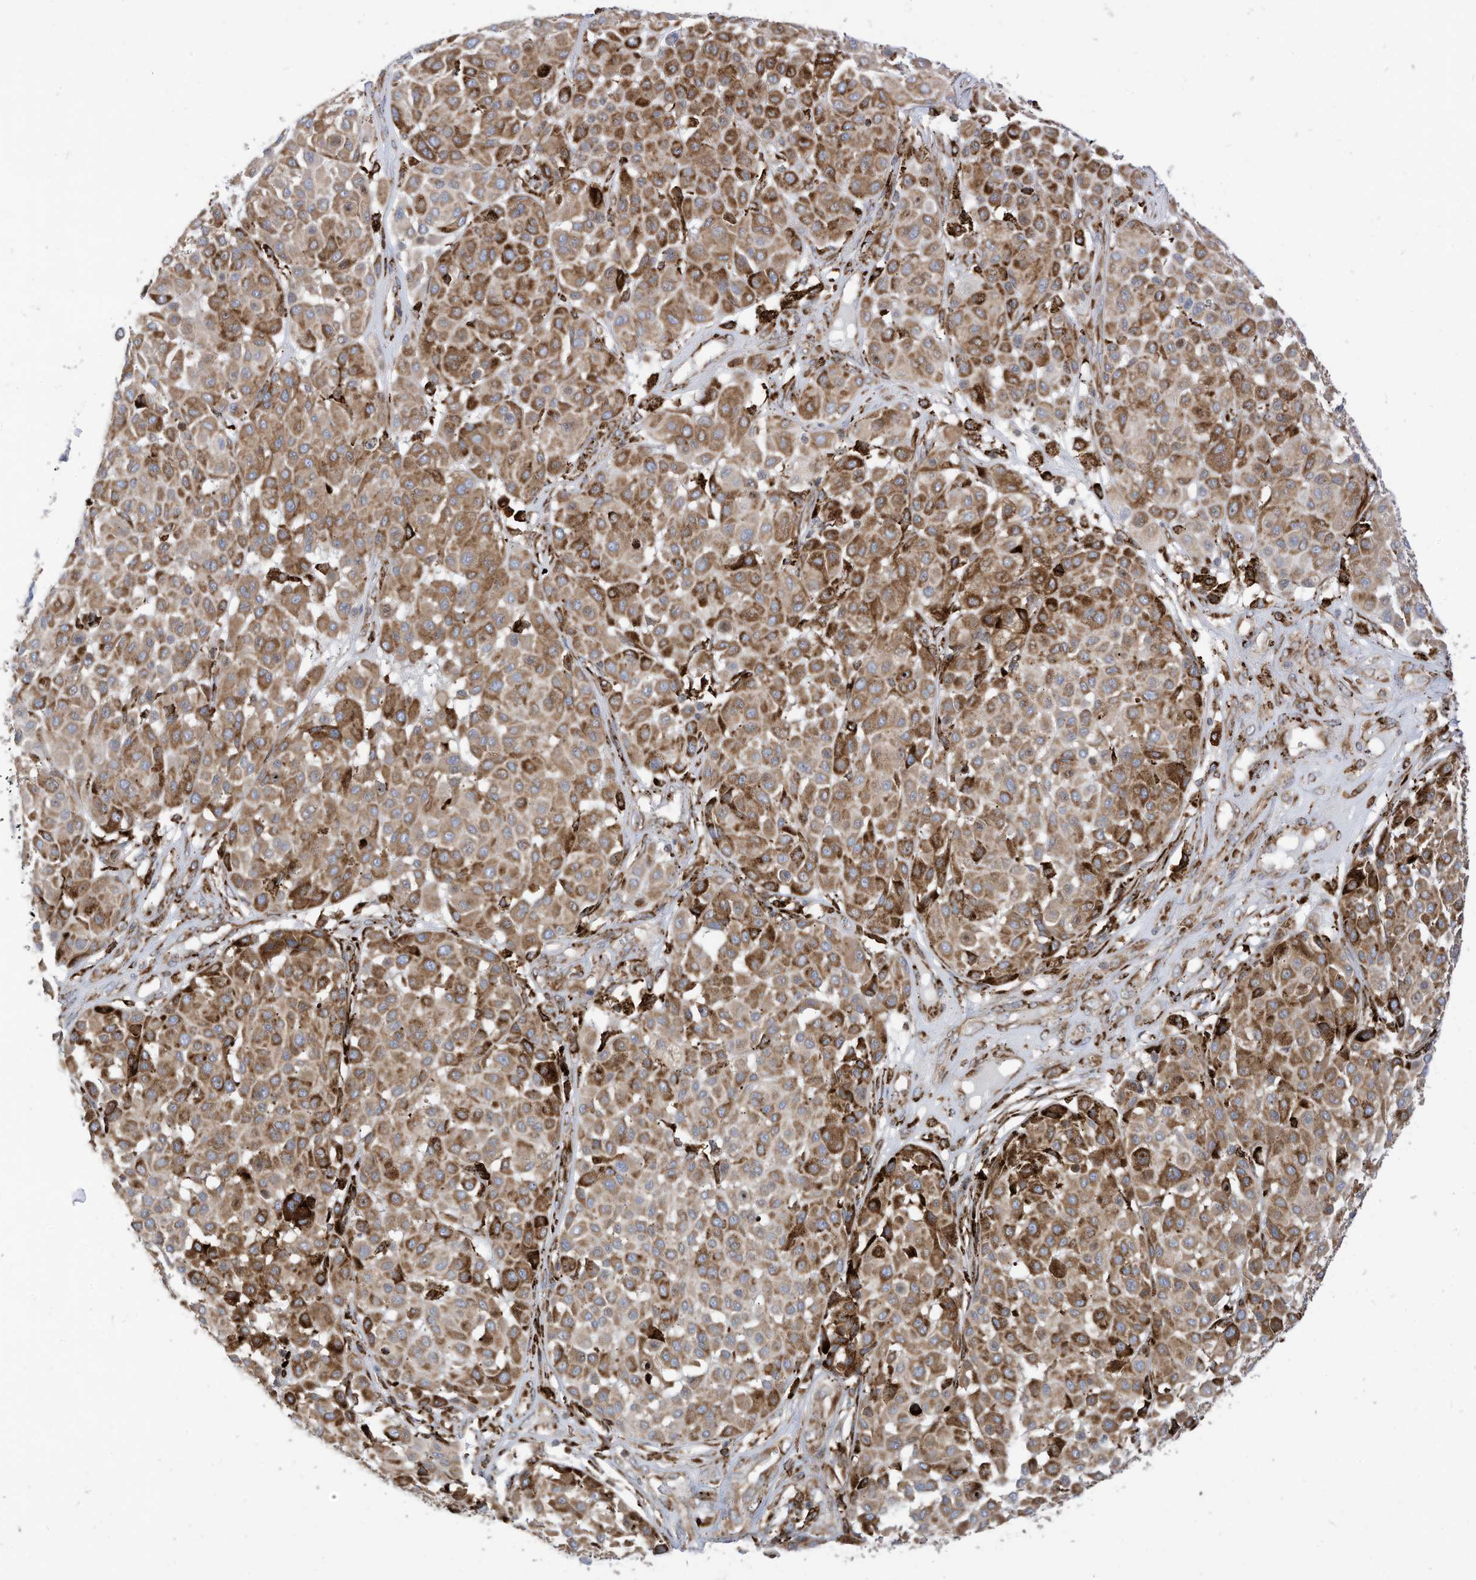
{"staining": {"intensity": "moderate", "quantity": ">75%", "location": "cytoplasmic/membranous"}, "tissue": "melanoma", "cell_type": "Tumor cells", "image_type": "cancer", "snomed": [{"axis": "morphology", "description": "Malignant melanoma, Metastatic site"}, {"axis": "topography", "description": "Soft tissue"}], "caption": "Melanoma stained with a protein marker demonstrates moderate staining in tumor cells.", "gene": "TRNAU1AP", "patient": {"sex": "male", "age": 41}}